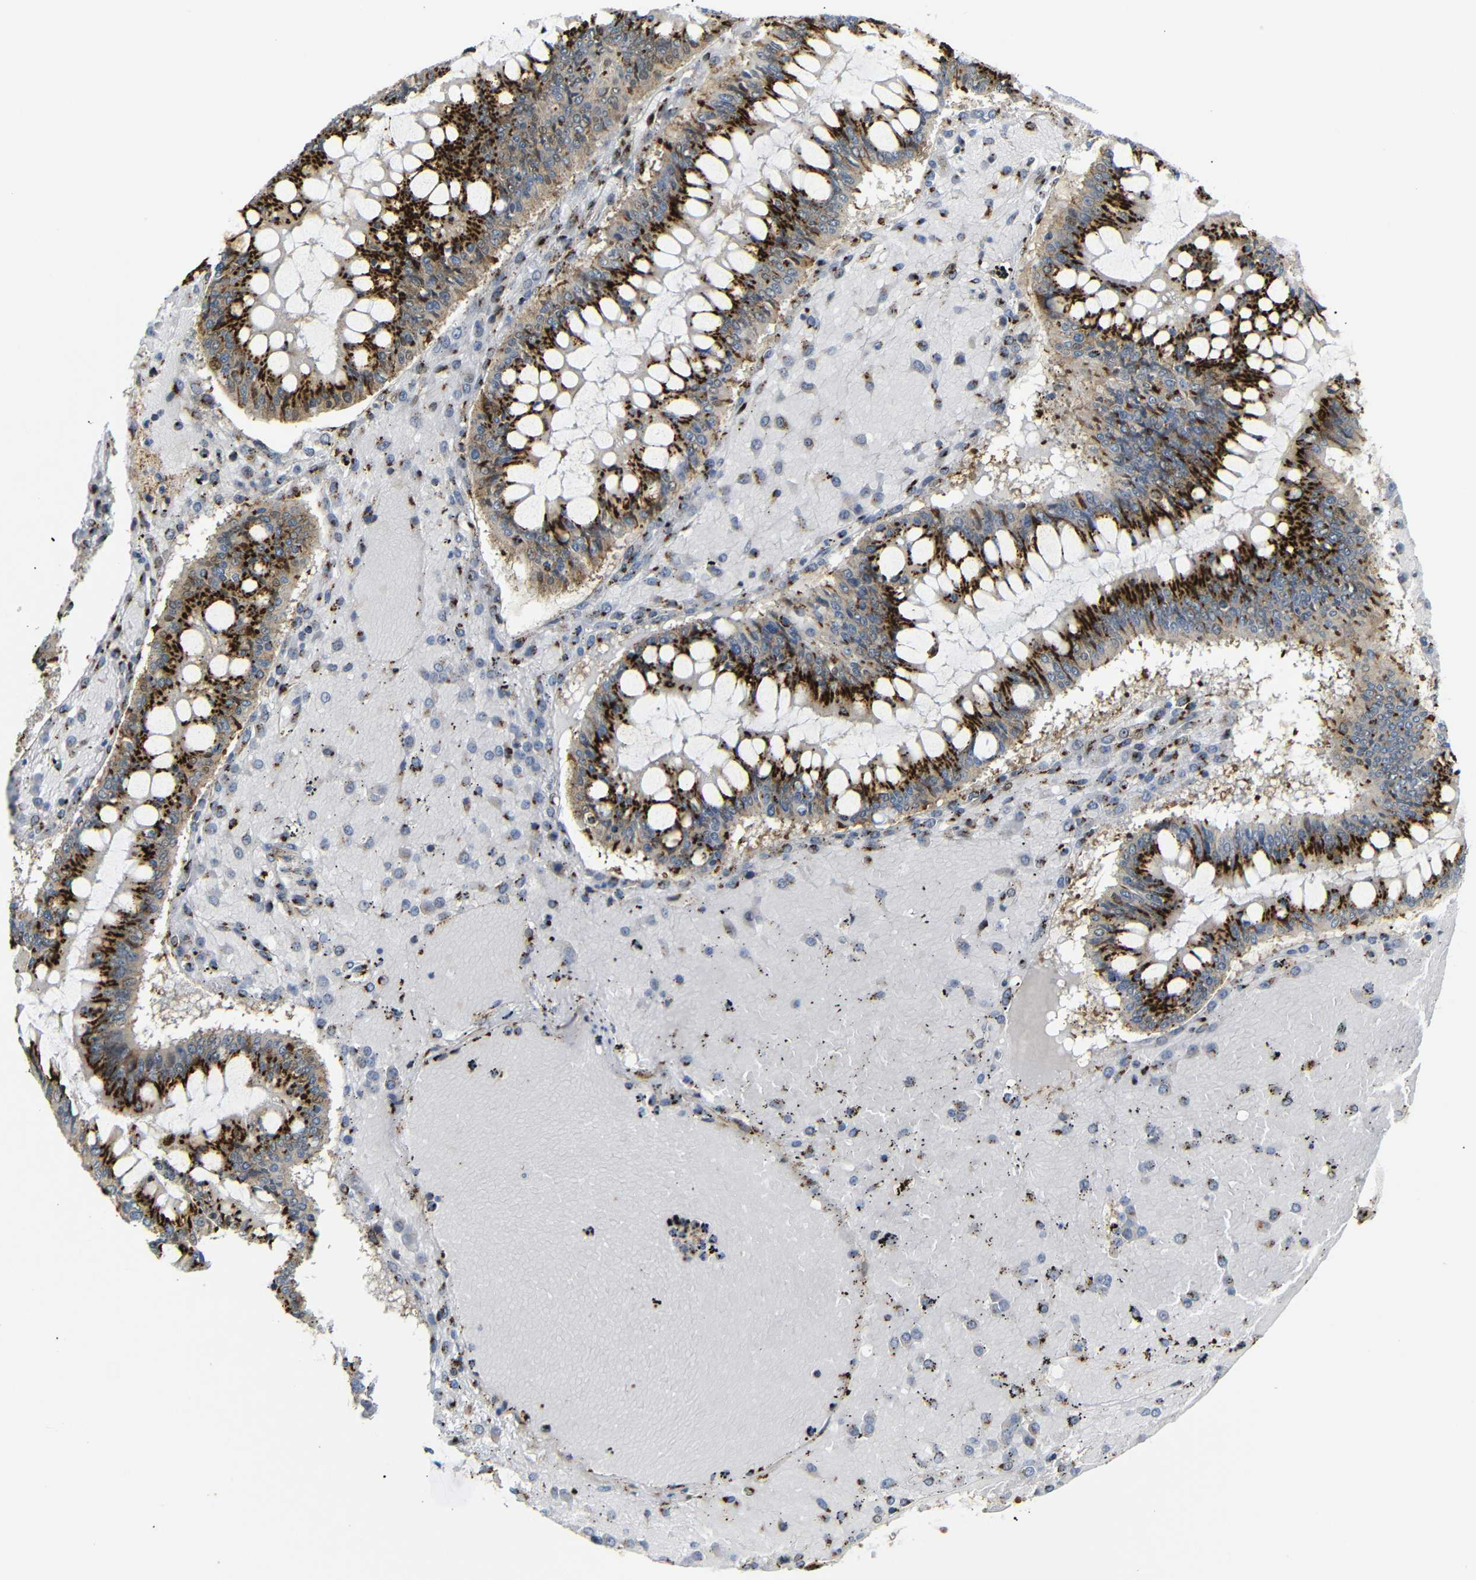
{"staining": {"intensity": "strong", "quantity": ">75%", "location": "cytoplasmic/membranous"}, "tissue": "ovarian cancer", "cell_type": "Tumor cells", "image_type": "cancer", "snomed": [{"axis": "morphology", "description": "Cystadenocarcinoma, mucinous, NOS"}, {"axis": "topography", "description": "Ovary"}], "caption": "Immunohistochemical staining of mucinous cystadenocarcinoma (ovarian) exhibits strong cytoplasmic/membranous protein positivity in approximately >75% of tumor cells. (DAB = brown stain, brightfield microscopy at high magnification).", "gene": "TGOLN2", "patient": {"sex": "female", "age": 73}}